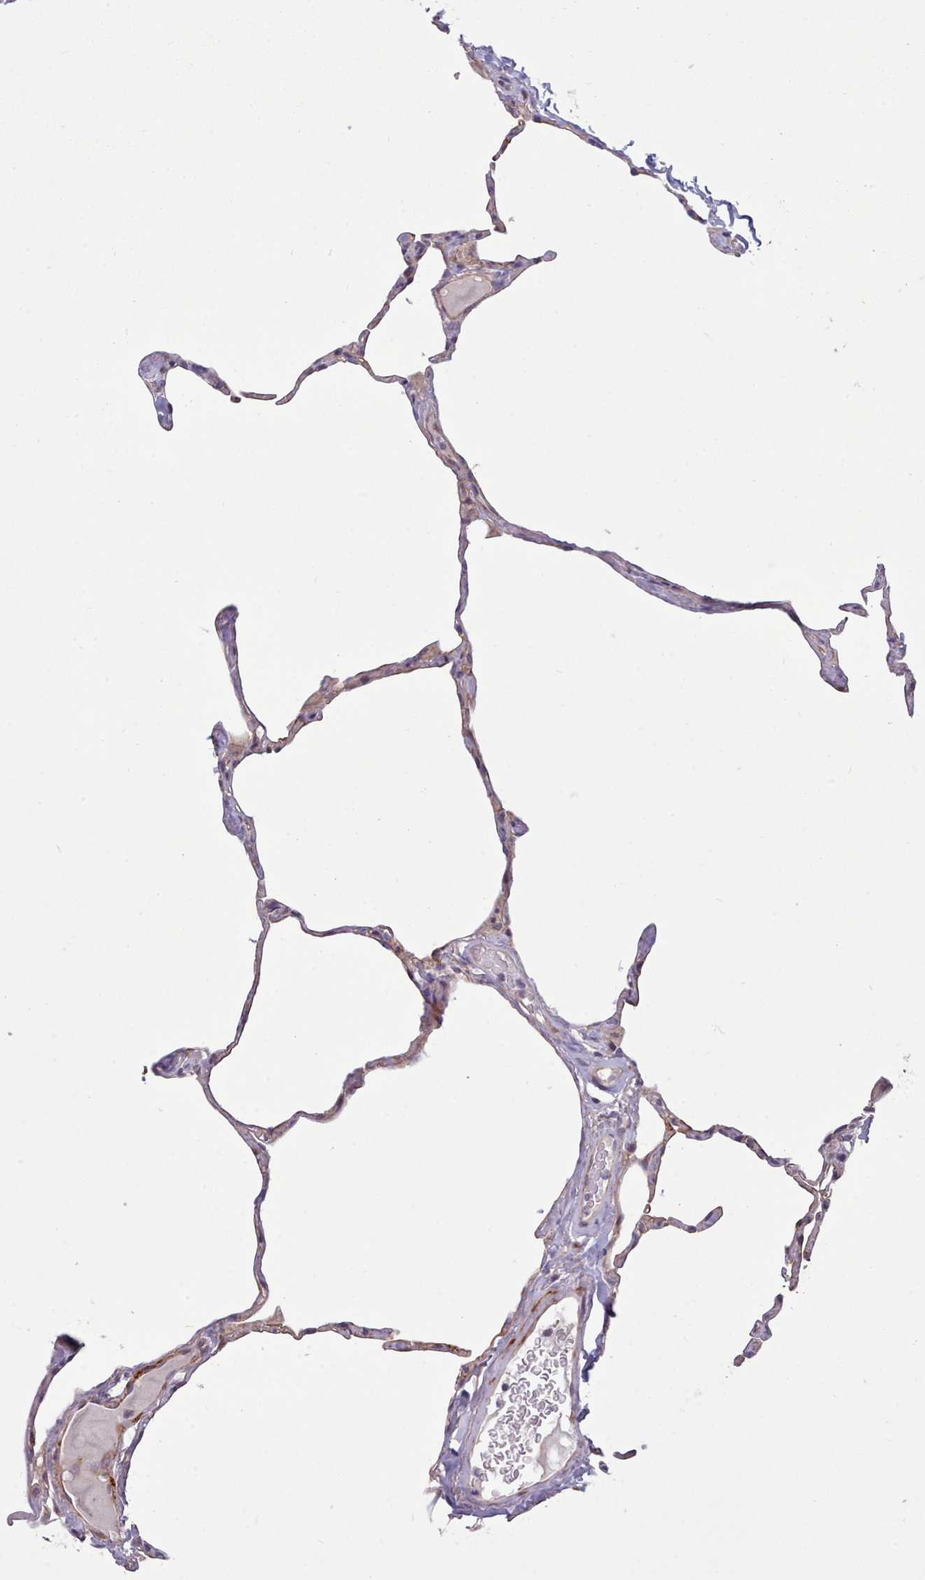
{"staining": {"intensity": "weak", "quantity": "<25%", "location": "cytoplasmic/membranous"}, "tissue": "lung", "cell_type": "Alveolar cells", "image_type": "normal", "snomed": [{"axis": "morphology", "description": "Normal tissue, NOS"}, {"axis": "topography", "description": "Lung"}], "caption": "This is an IHC photomicrograph of benign lung. There is no positivity in alveolar cells.", "gene": "MRPL21", "patient": {"sex": "male", "age": 65}}